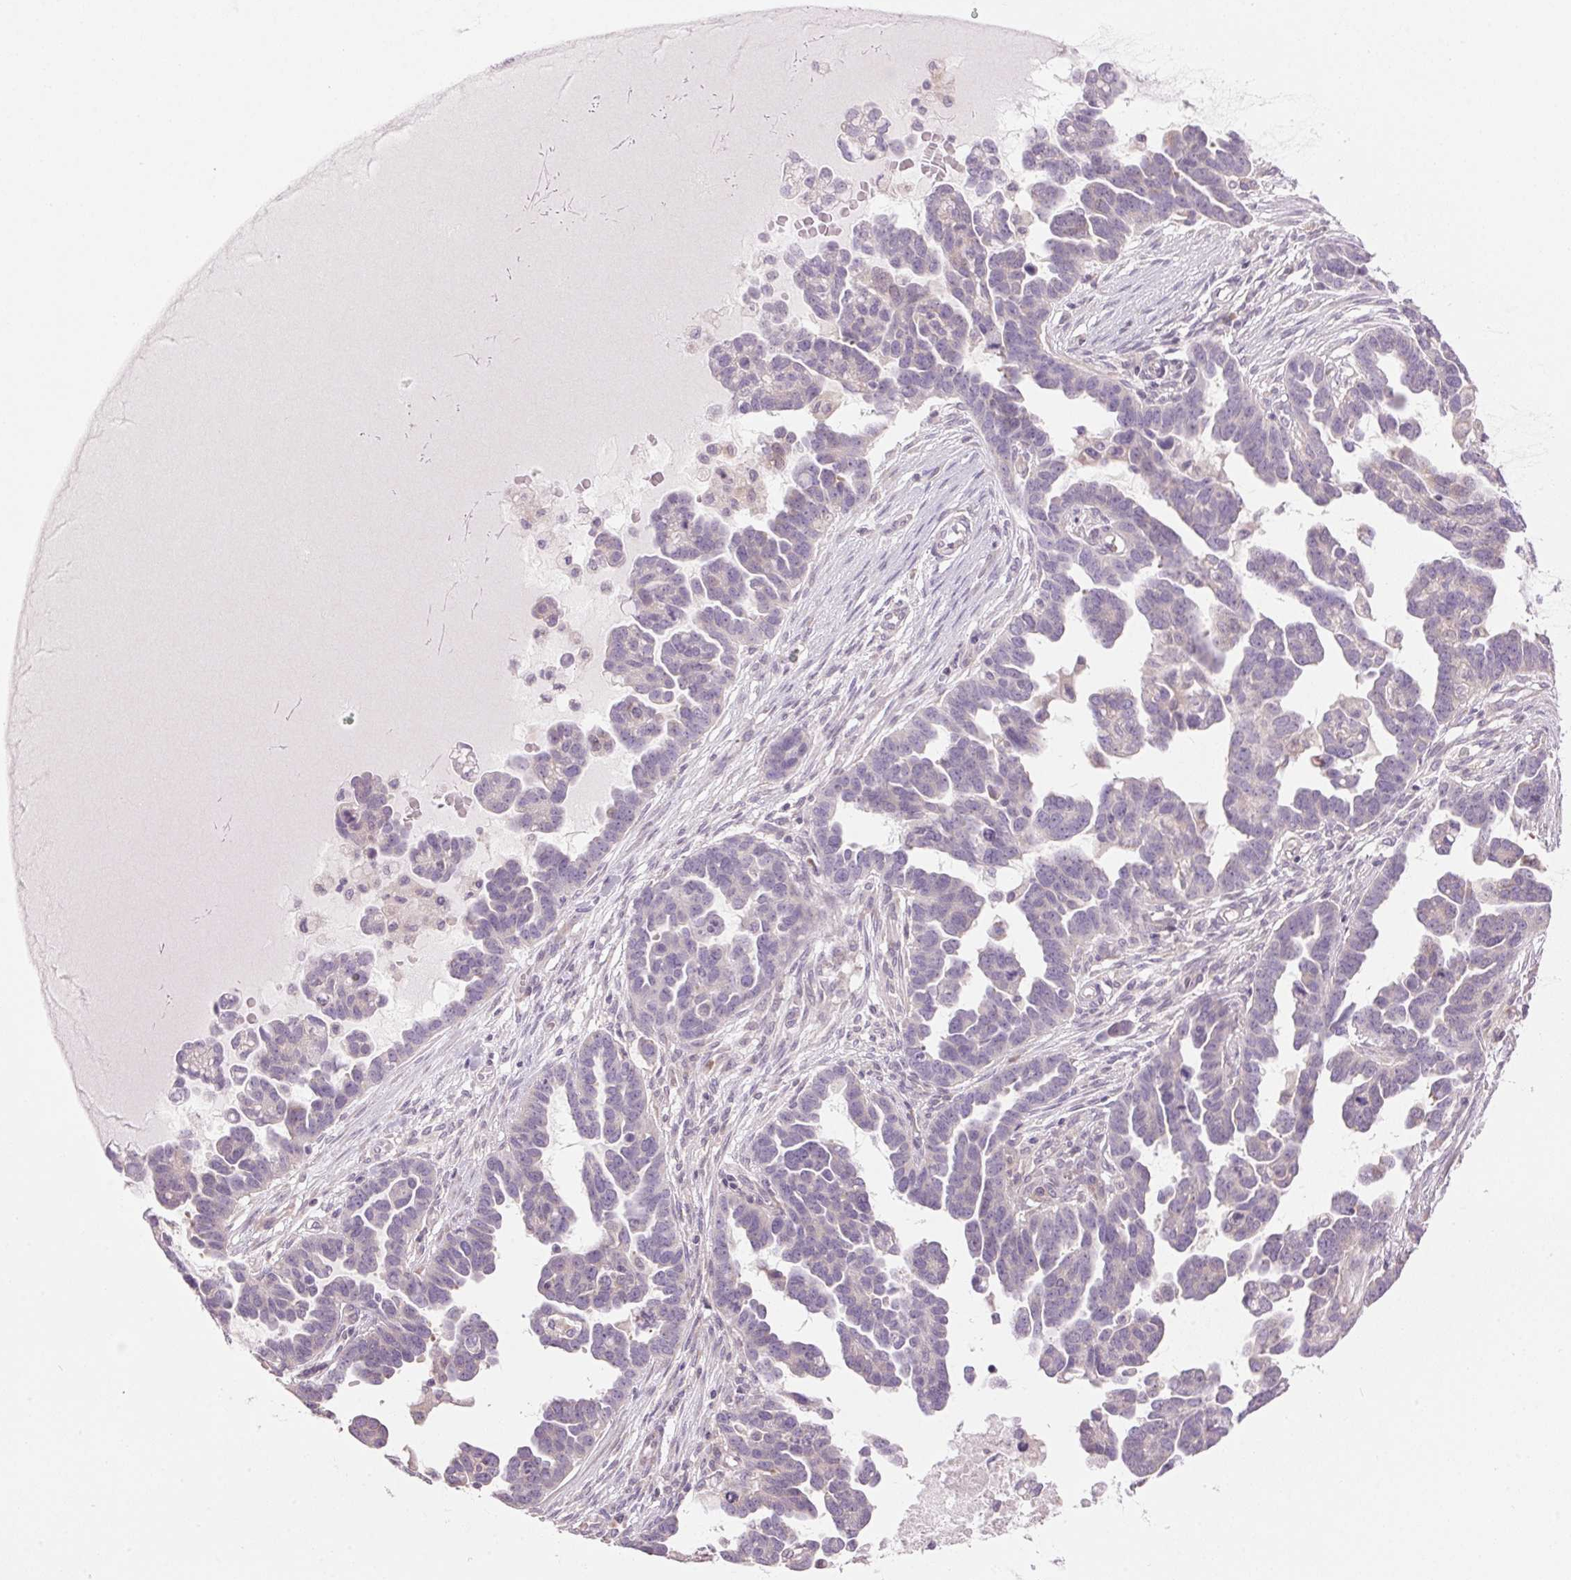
{"staining": {"intensity": "negative", "quantity": "none", "location": "none"}, "tissue": "ovarian cancer", "cell_type": "Tumor cells", "image_type": "cancer", "snomed": [{"axis": "morphology", "description": "Cystadenocarcinoma, serous, NOS"}, {"axis": "topography", "description": "Ovary"}], "caption": "Tumor cells are negative for brown protein staining in ovarian serous cystadenocarcinoma.", "gene": "GNMT", "patient": {"sex": "female", "age": 54}}